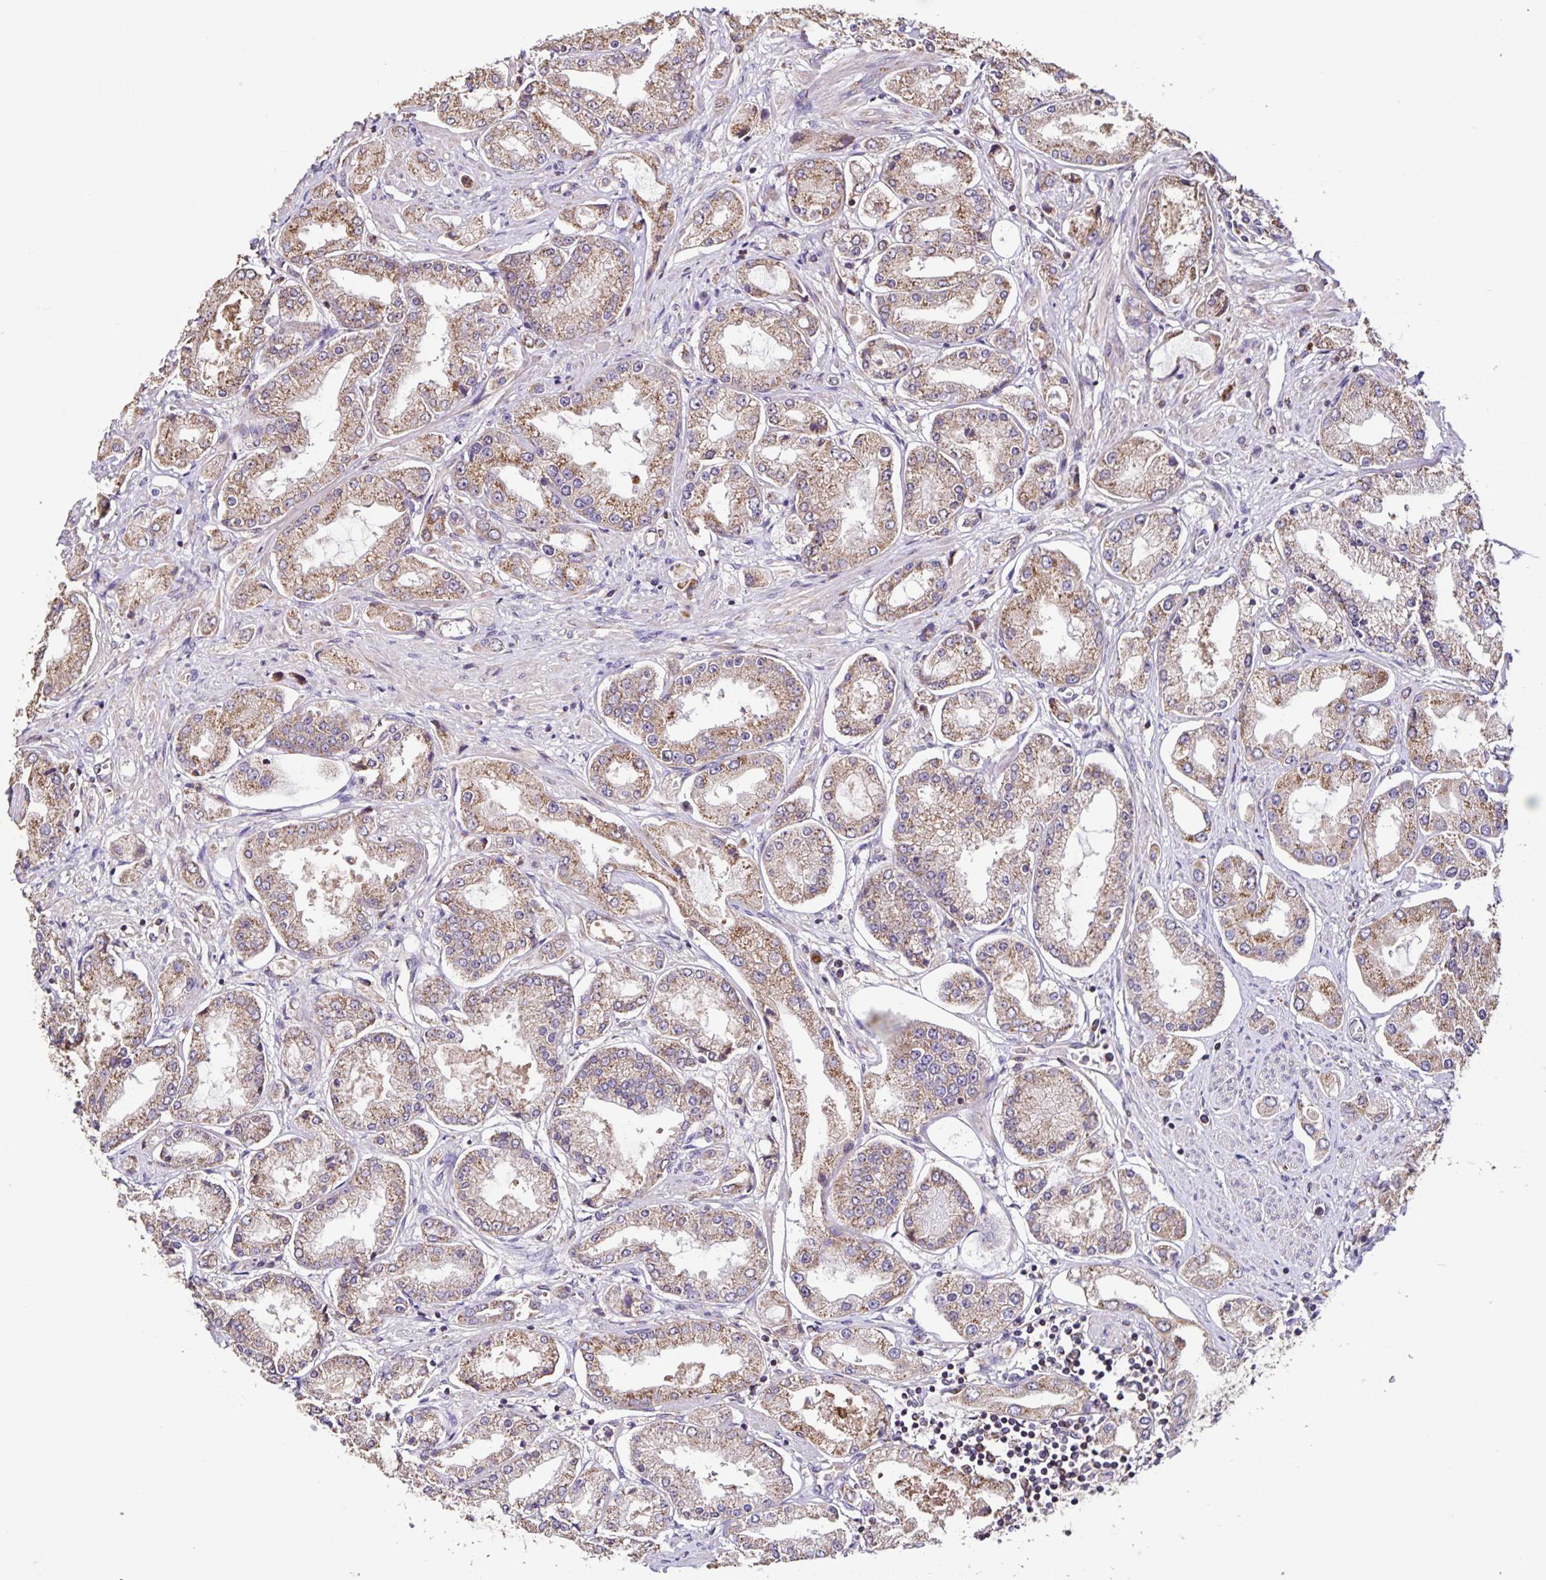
{"staining": {"intensity": "moderate", "quantity": "25%-75%", "location": "cytoplasmic/membranous"}, "tissue": "prostate cancer", "cell_type": "Tumor cells", "image_type": "cancer", "snomed": [{"axis": "morphology", "description": "Adenocarcinoma, High grade"}, {"axis": "topography", "description": "Prostate"}], "caption": "The photomicrograph displays a brown stain indicating the presence of a protein in the cytoplasmic/membranous of tumor cells in high-grade adenocarcinoma (prostate).", "gene": "MAN1A1", "patient": {"sex": "male", "age": 69}}